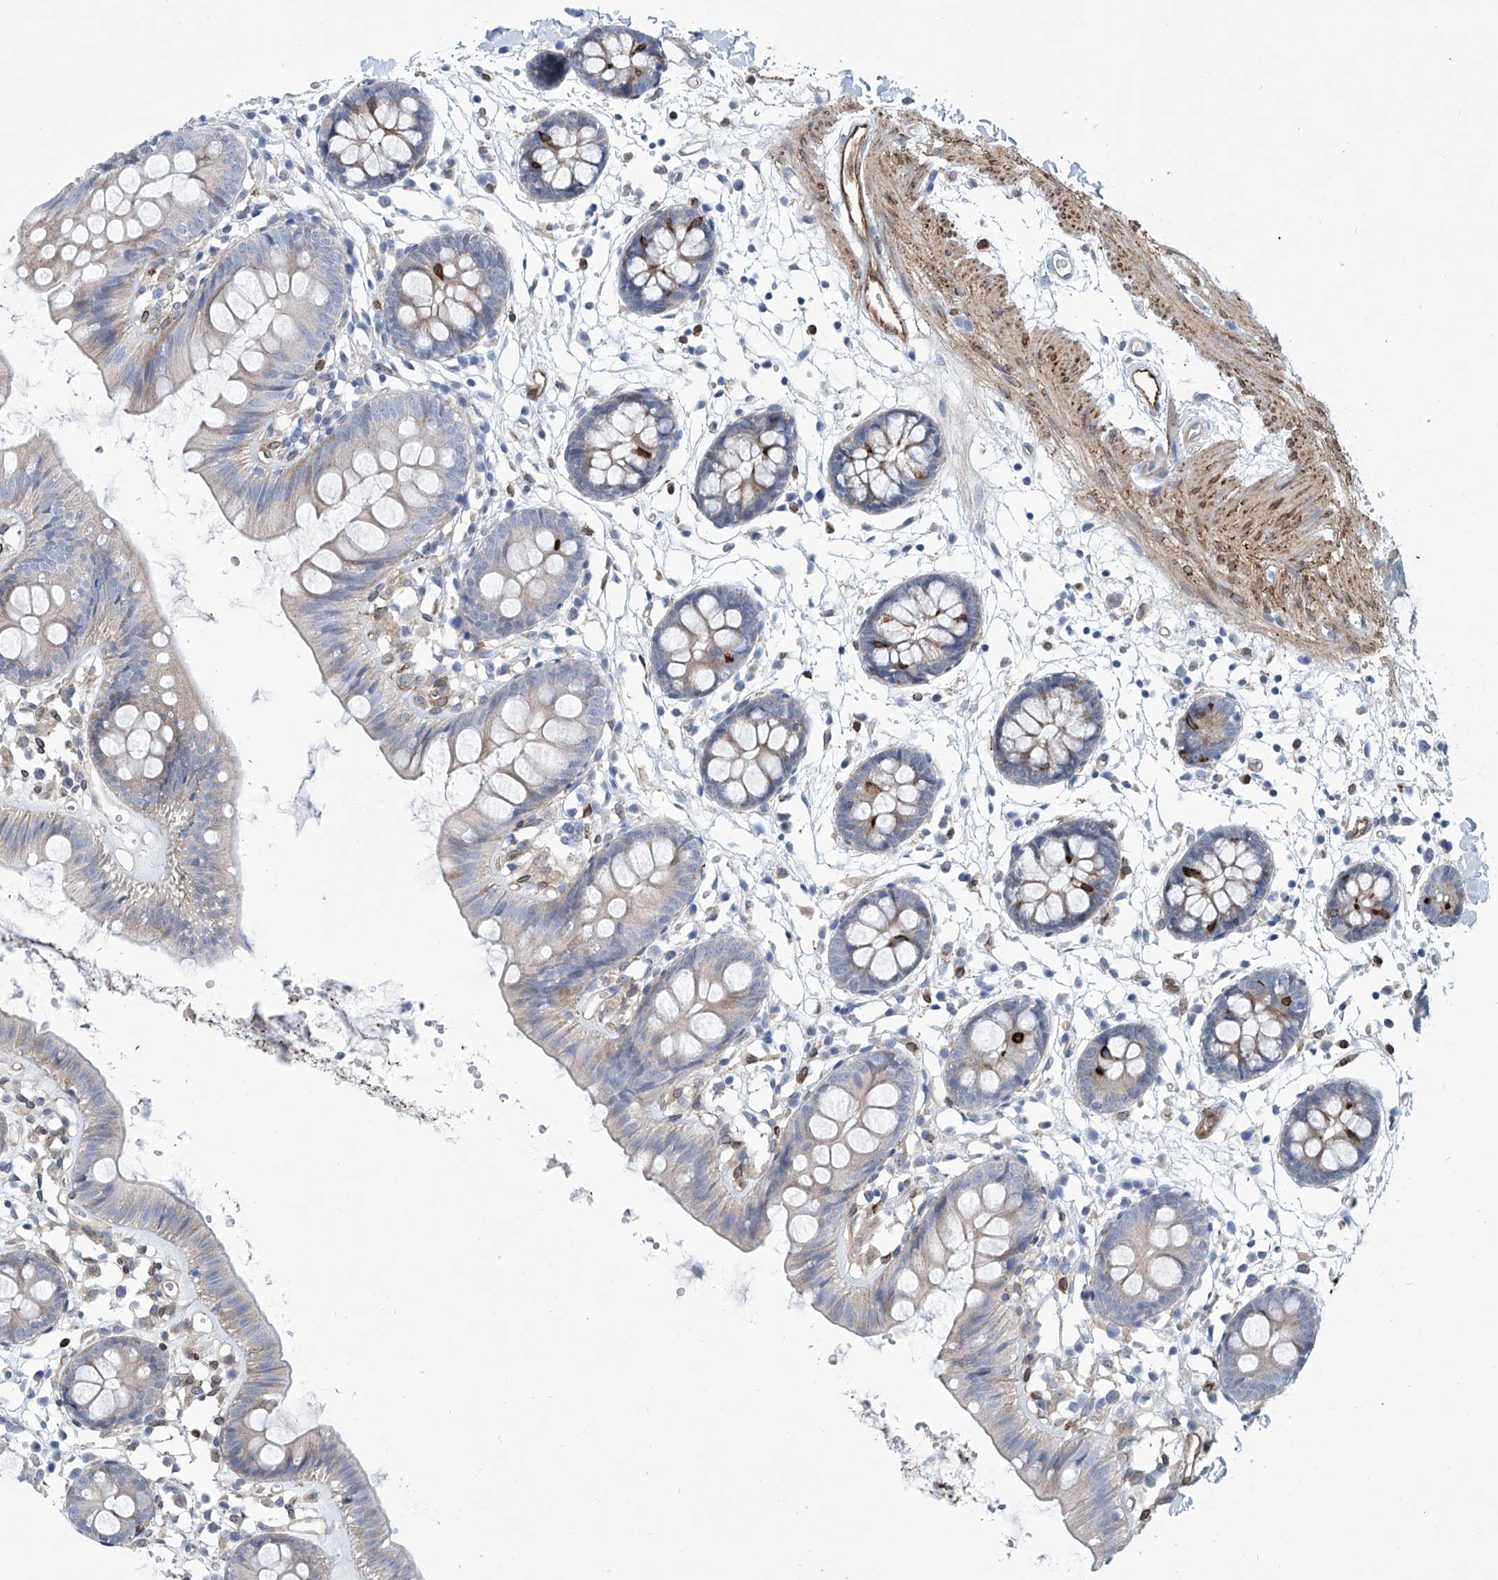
{"staining": {"intensity": "weak", "quantity": ">75%", "location": "cytoplasmic/membranous"}, "tissue": "colon", "cell_type": "Endothelial cells", "image_type": "normal", "snomed": [{"axis": "morphology", "description": "Normal tissue, NOS"}, {"axis": "topography", "description": "Colon"}], "caption": "Protein expression analysis of unremarkable human colon reveals weak cytoplasmic/membranous positivity in about >75% of endothelial cells.", "gene": "TNN", "patient": {"sex": "male", "age": 56}}